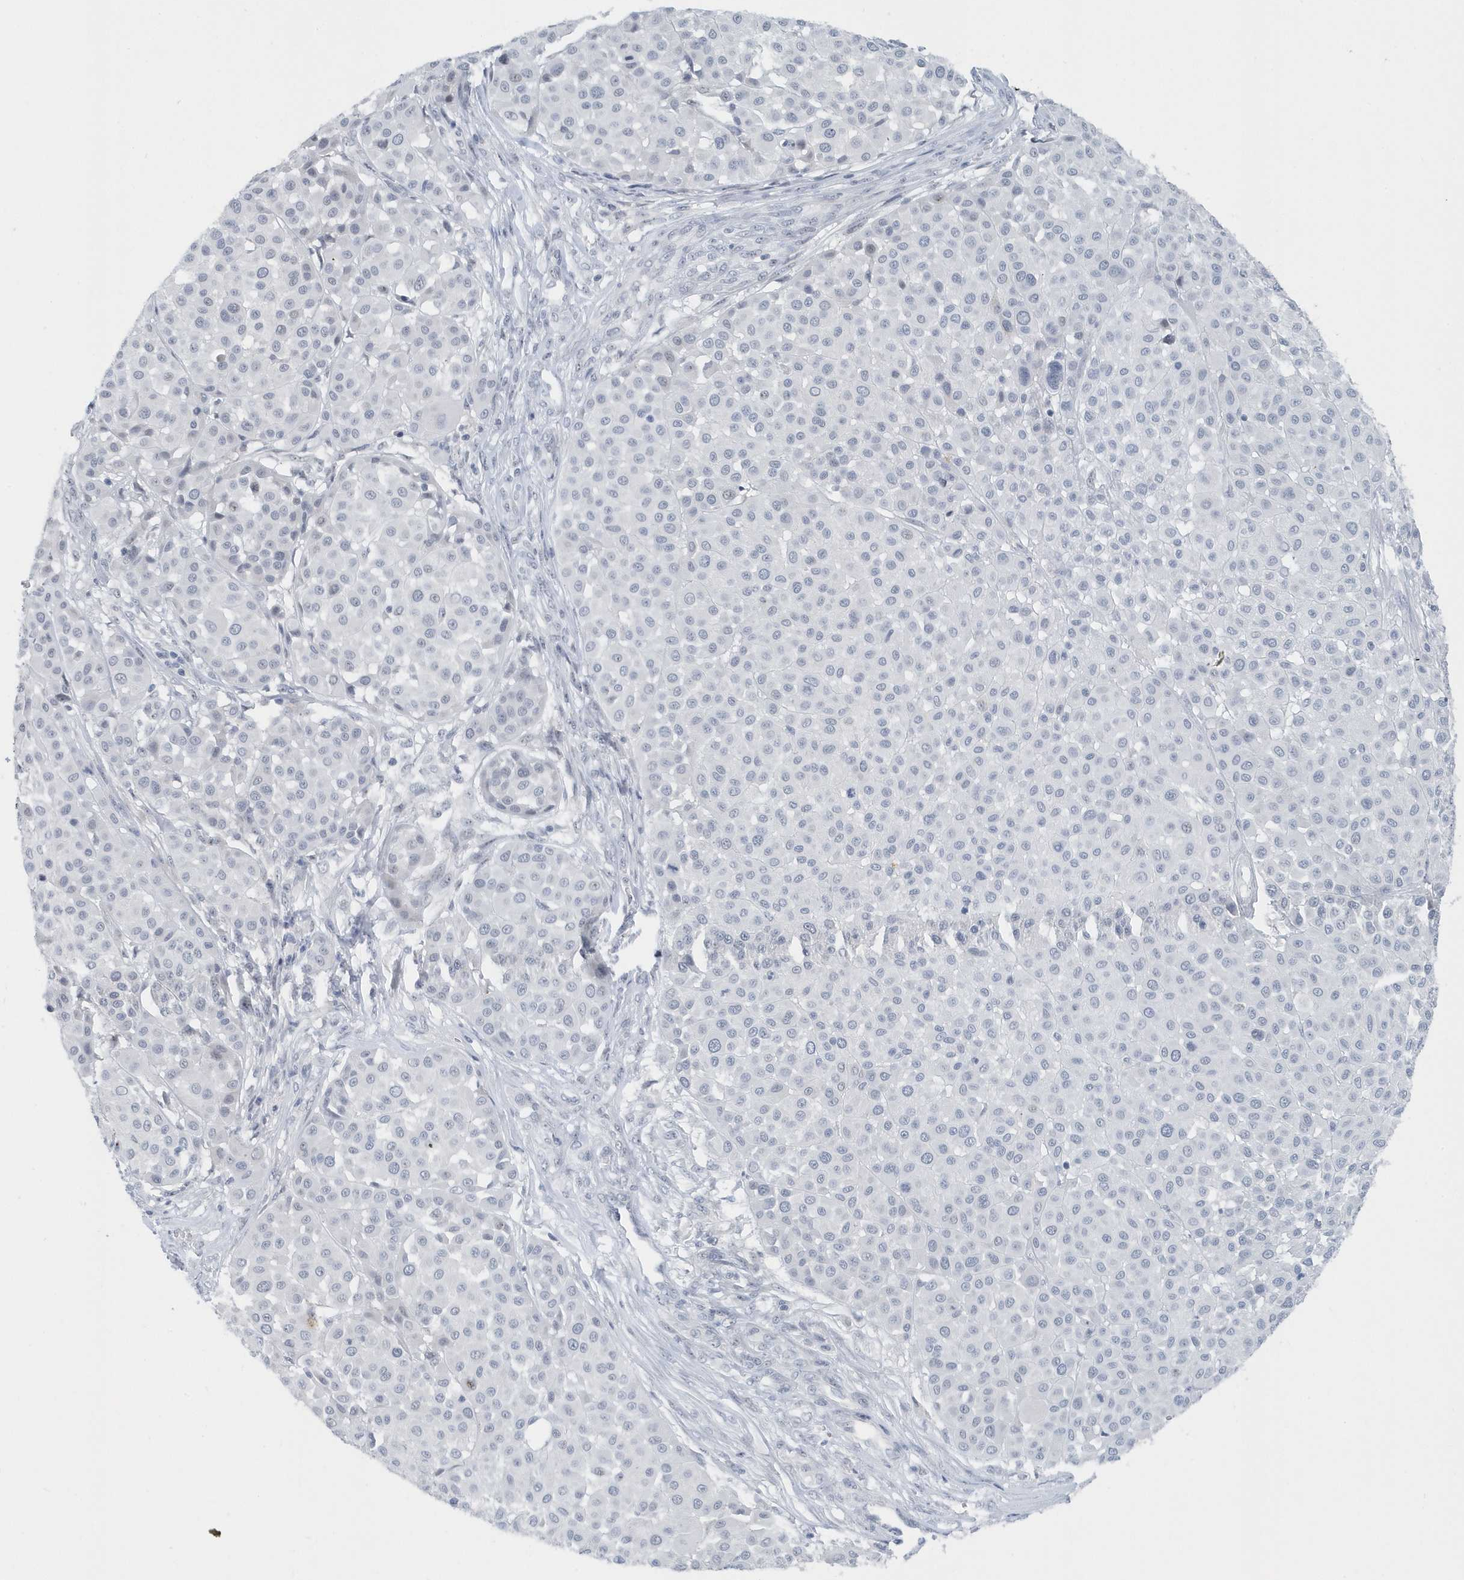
{"staining": {"intensity": "negative", "quantity": "none", "location": "none"}, "tissue": "melanoma", "cell_type": "Tumor cells", "image_type": "cancer", "snomed": [{"axis": "morphology", "description": "Malignant melanoma, Metastatic site"}, {"axis": "topography", "description": "Soft tissue"}], "caption": "DAB (3,3'-diaminobenzidine) immunohistochemical staining of melanoma shows no significant expression in tumor cells.", "gene": "RPF2", "patient": {"sex": "male", "age": 41}}